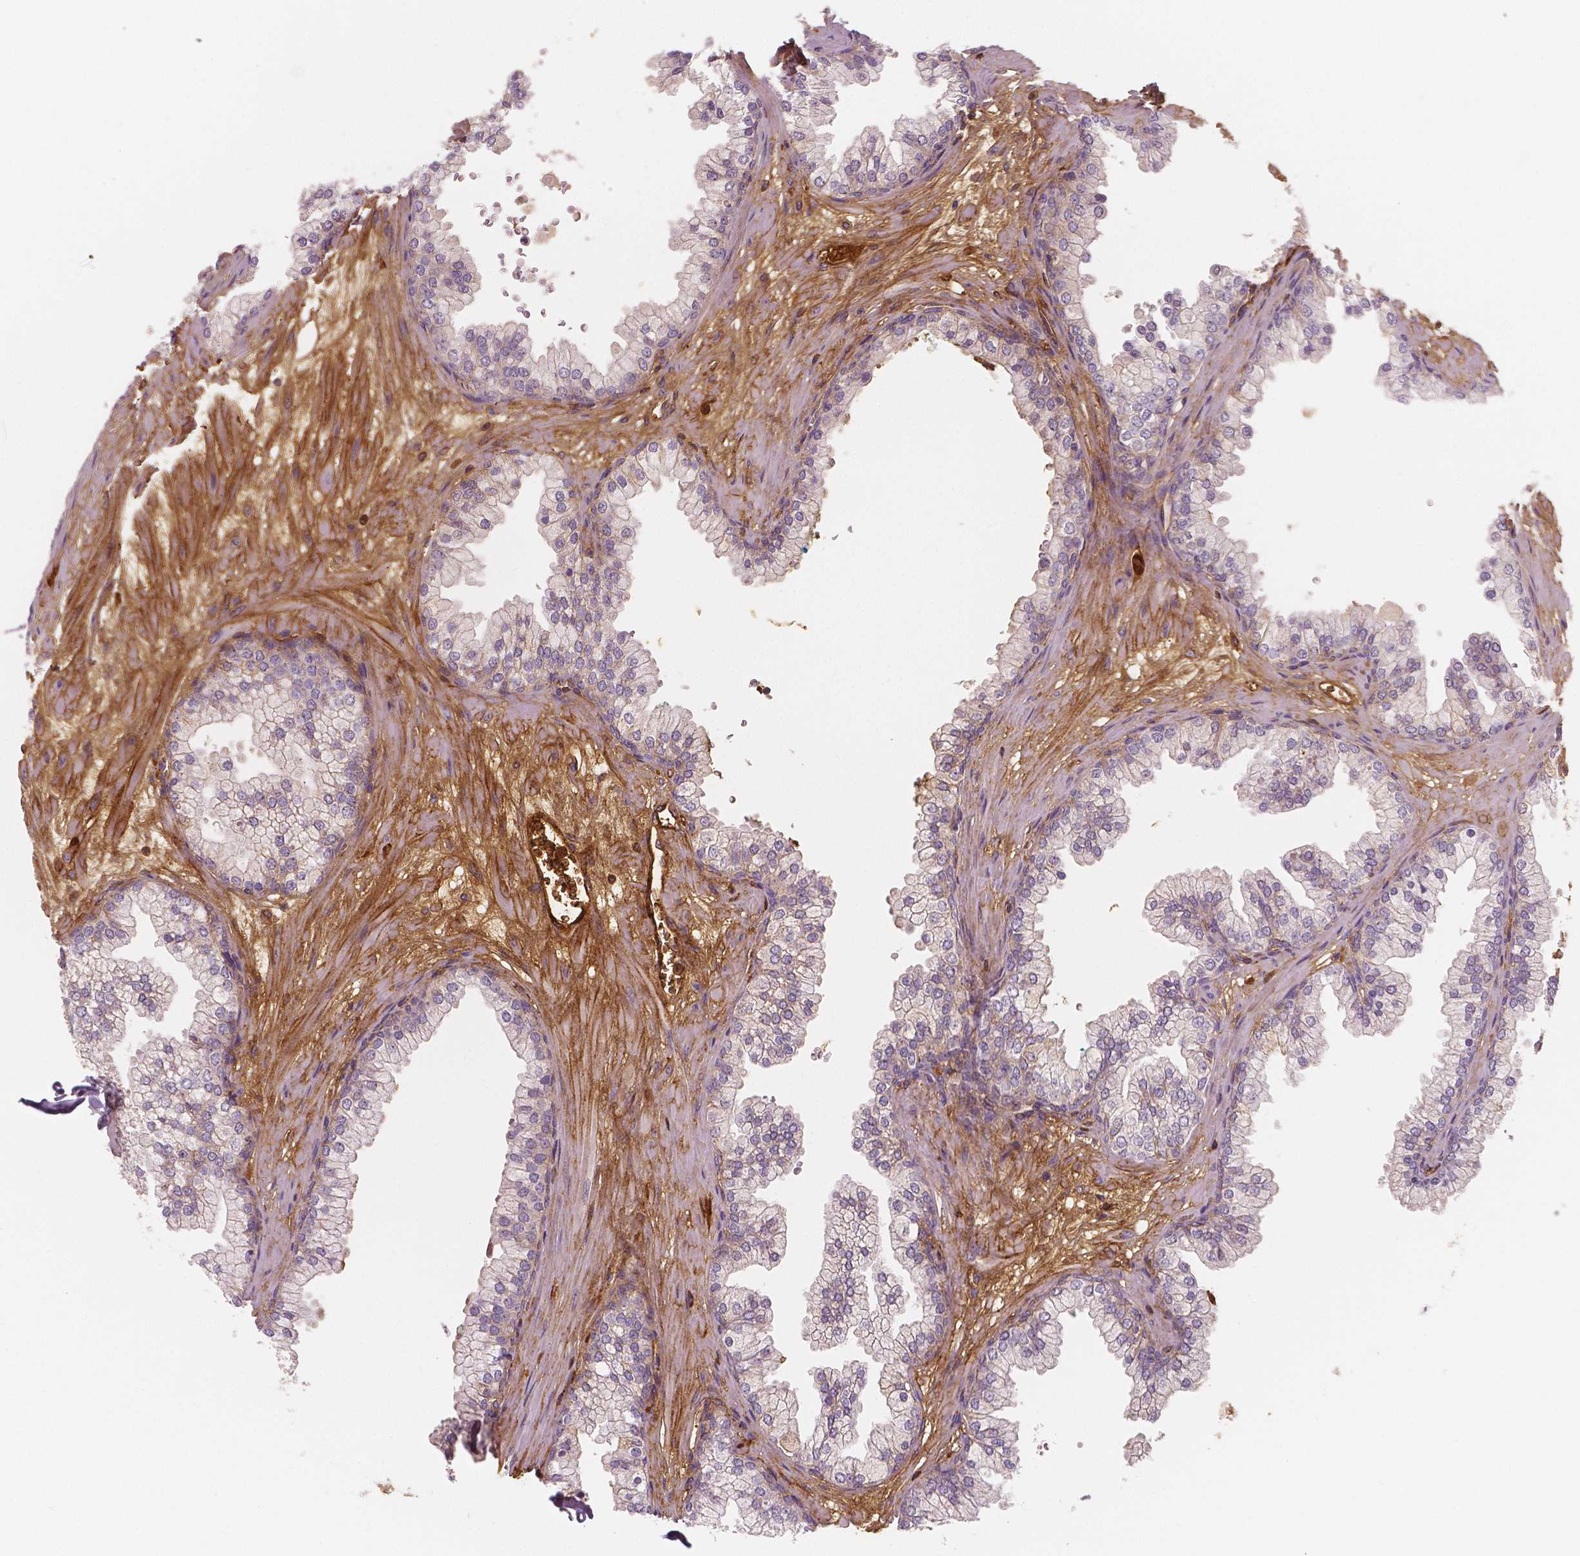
{"staining": {"intensity": "negative", "quantity": "none", "location": "none"}, "tissue": "prostate", "cell_type": "Glandular cells", "image_type": "normal", "snomed": [{"axis": "morphology", "description": "Normal tissue, NOS"}, {"axis": "topography", "description": "Prostate"}, {"axis": "topography", "description": "Peripheral nerve tissue"}], "caption": "Glandular cells show no significant protein positivity in benign prostate.", "gene": "APOA4", "patient": {"sex": "male", "age": 61}}